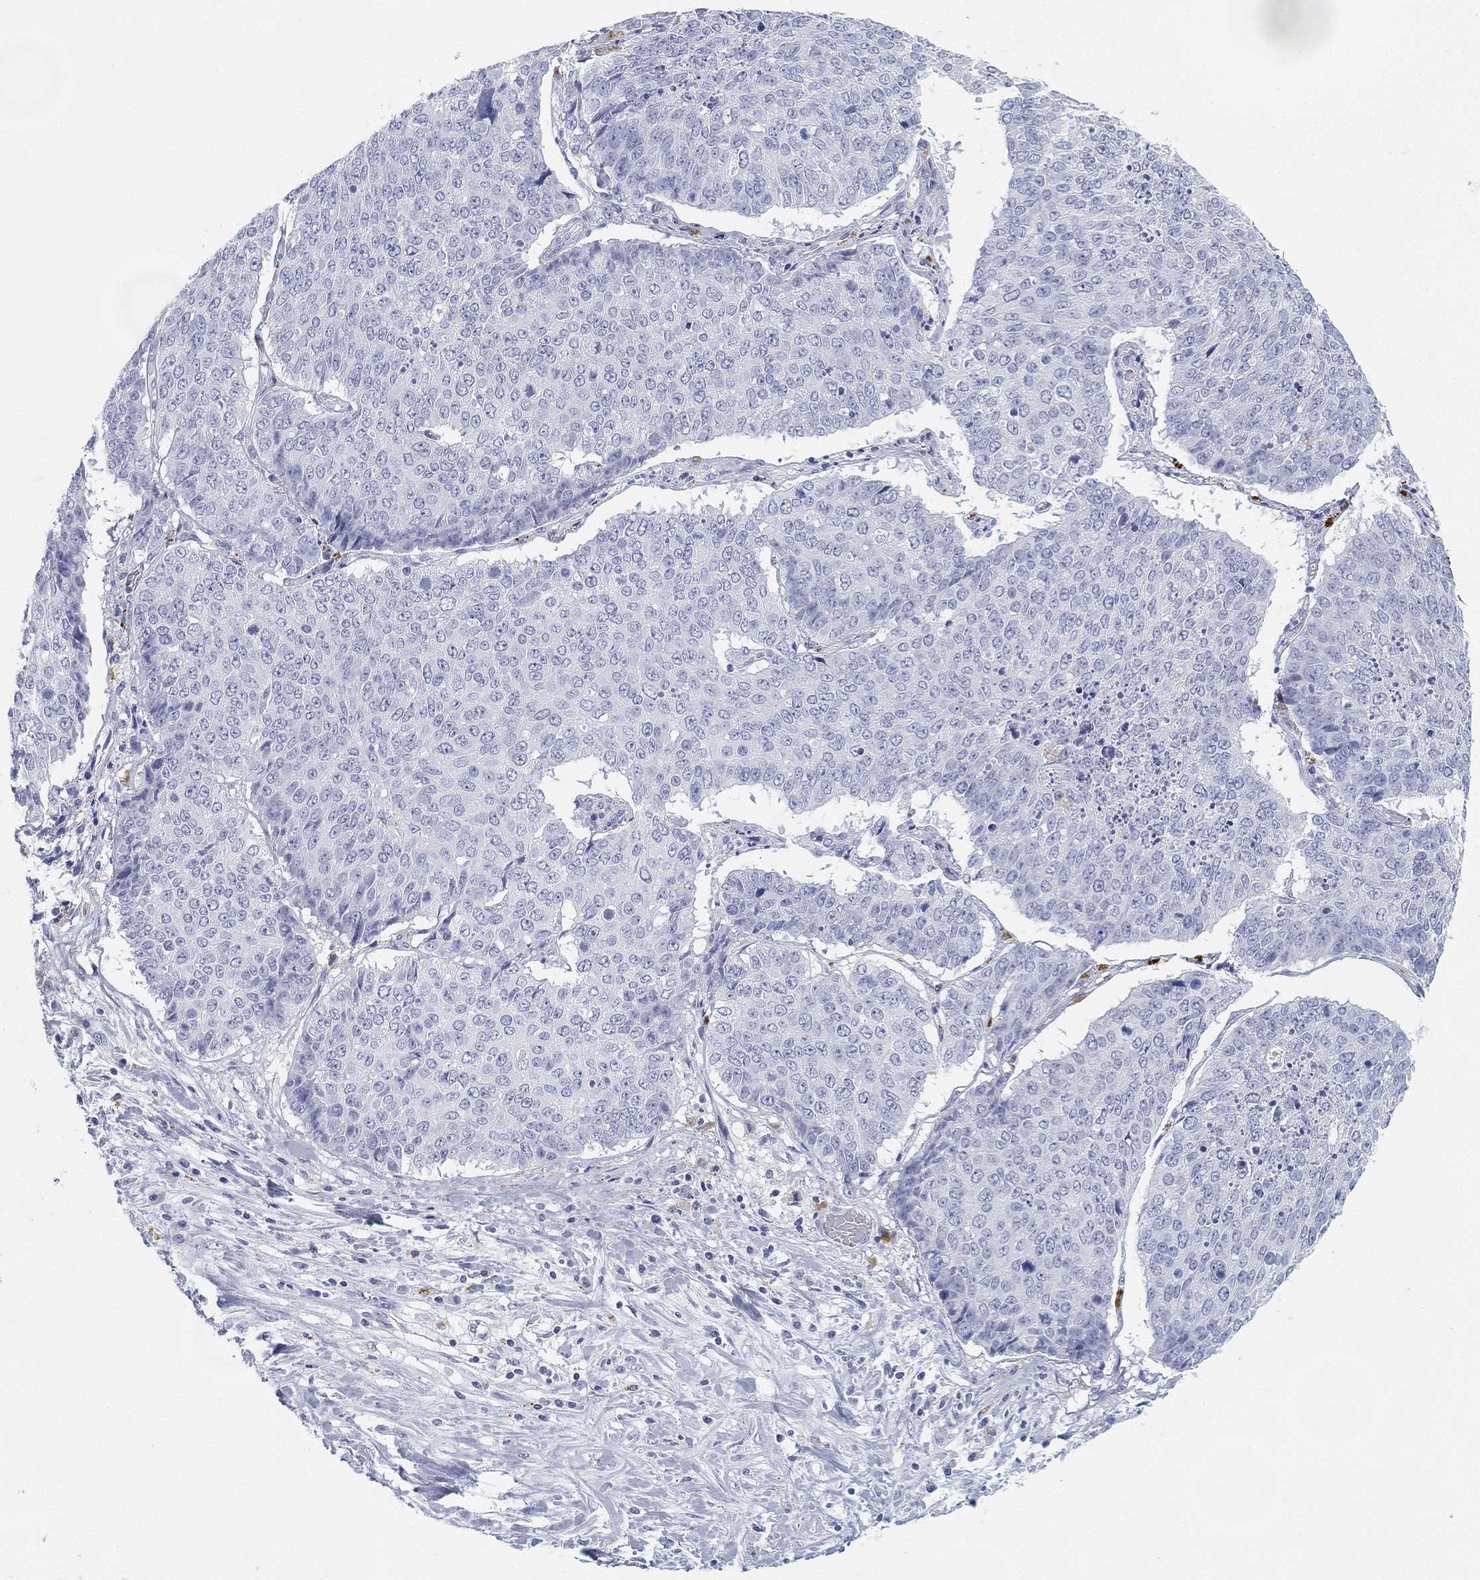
{"staining": {"intensity": "negative", "quantity": "none", "location": "none"}, "tissue": "lung cancer", "cell_type": "Tumor cells", "image_type": "cancer", "snomed": [{"axis": "morphology", "description": "Normal tissue, NOS"}, {"axis": "morphology", "description": "Squamous cell carcinoma, NOS"}, {"axis": "topography", "description": "Bronchus"}, {"axis": "topography", "description": "Lung"}], "caption": "Tumor cells show no significant expression in lung cancer (squamous cell carcinoma).", "gene": "GPR61", "patient": {"sex": "male", "age": 64}}